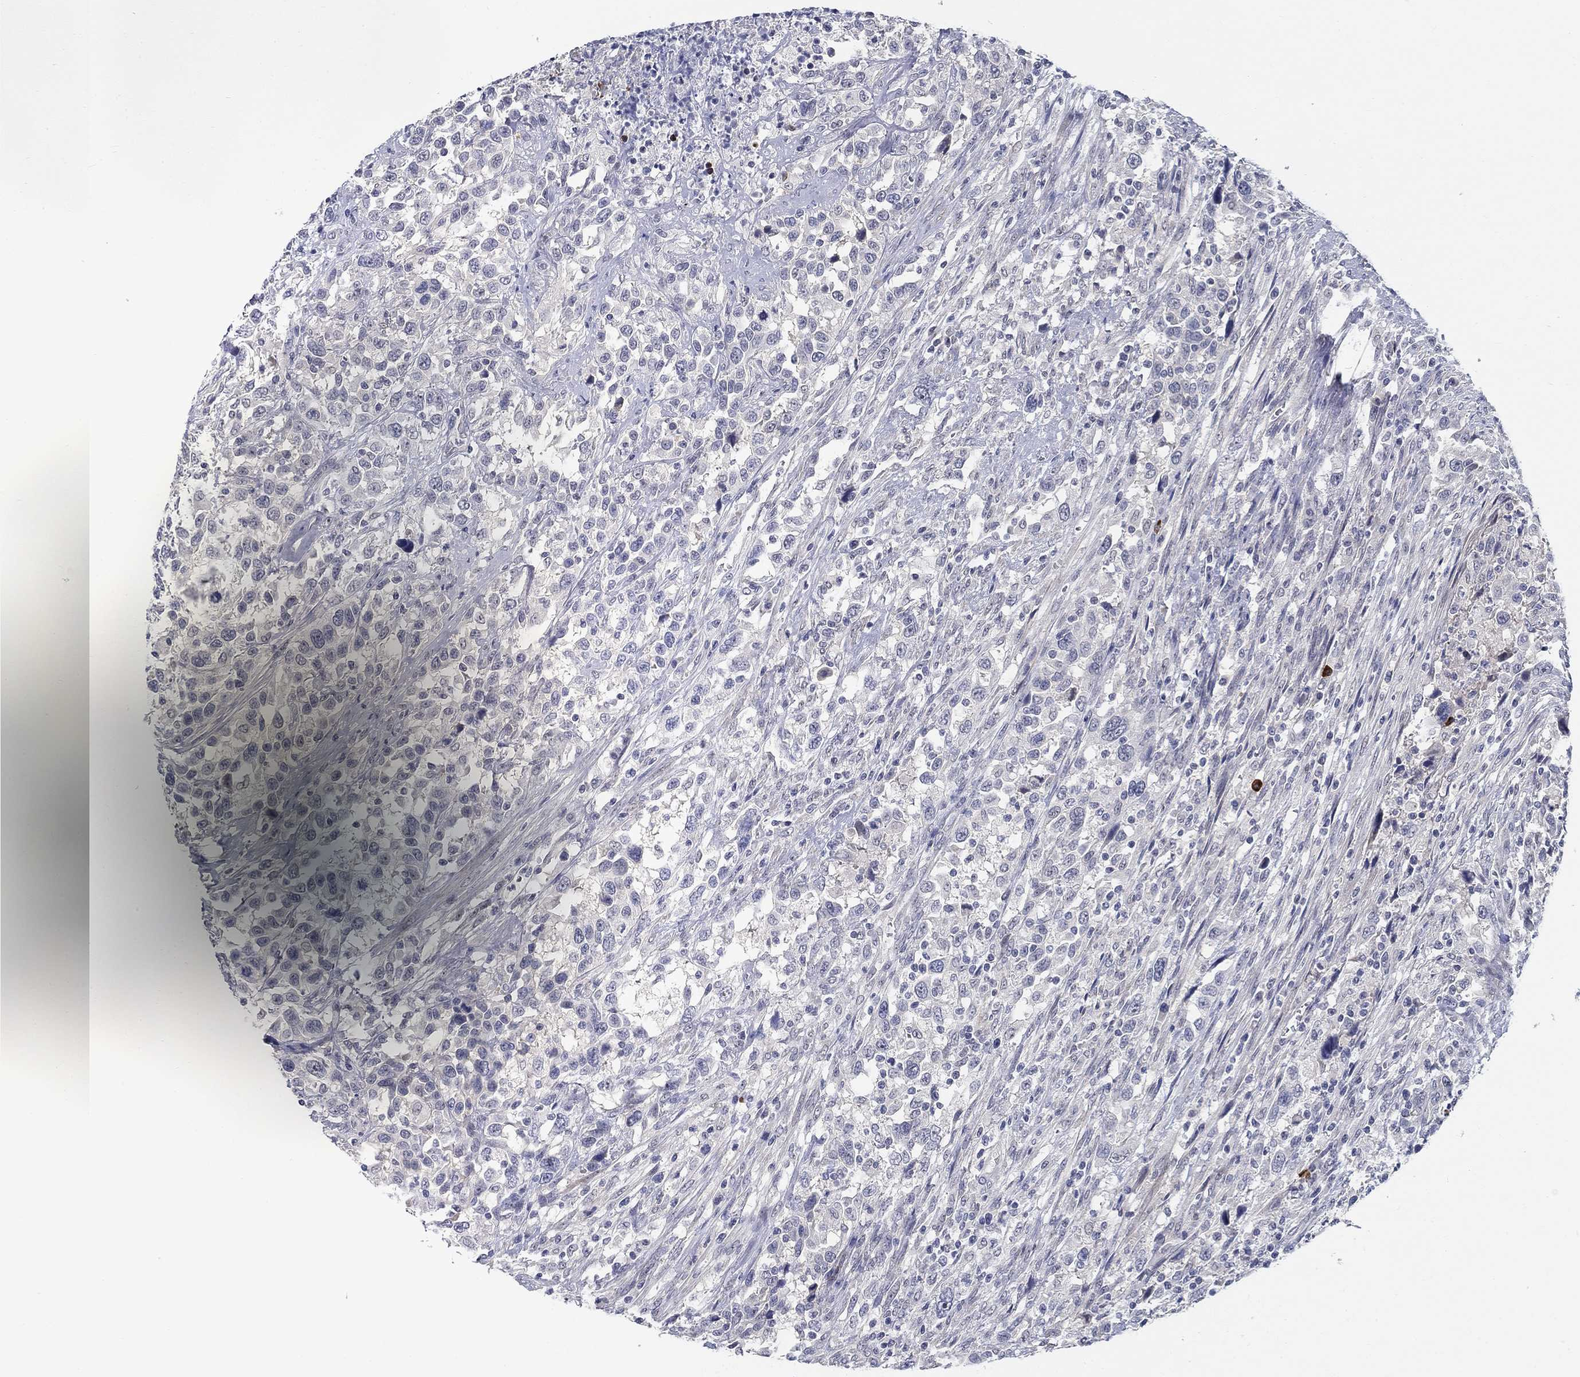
{"staining": {"intensity": "negative", "quantity": "none", "location": "none"}, "tissue": "urothelial cancer", "cell_type": "Tumor cells", "image_type": "cancer", "snomed": [{"axis": "morphology", "description": "Urothelial carcinoma, NOS"}, {"axis": "morphology", "description": "Urothelial carcinoma, High grade"}, {"axis": "topography", "description": "Urinary bladder"}], "caption": "Immunohistochemistry histopathology image of human transitional cell carcinoma stained for a protein (brown), which exhibits no expression in tumor cells.", "gene": "SMIM18", "patient": {"sex": "female", "age": 64}}